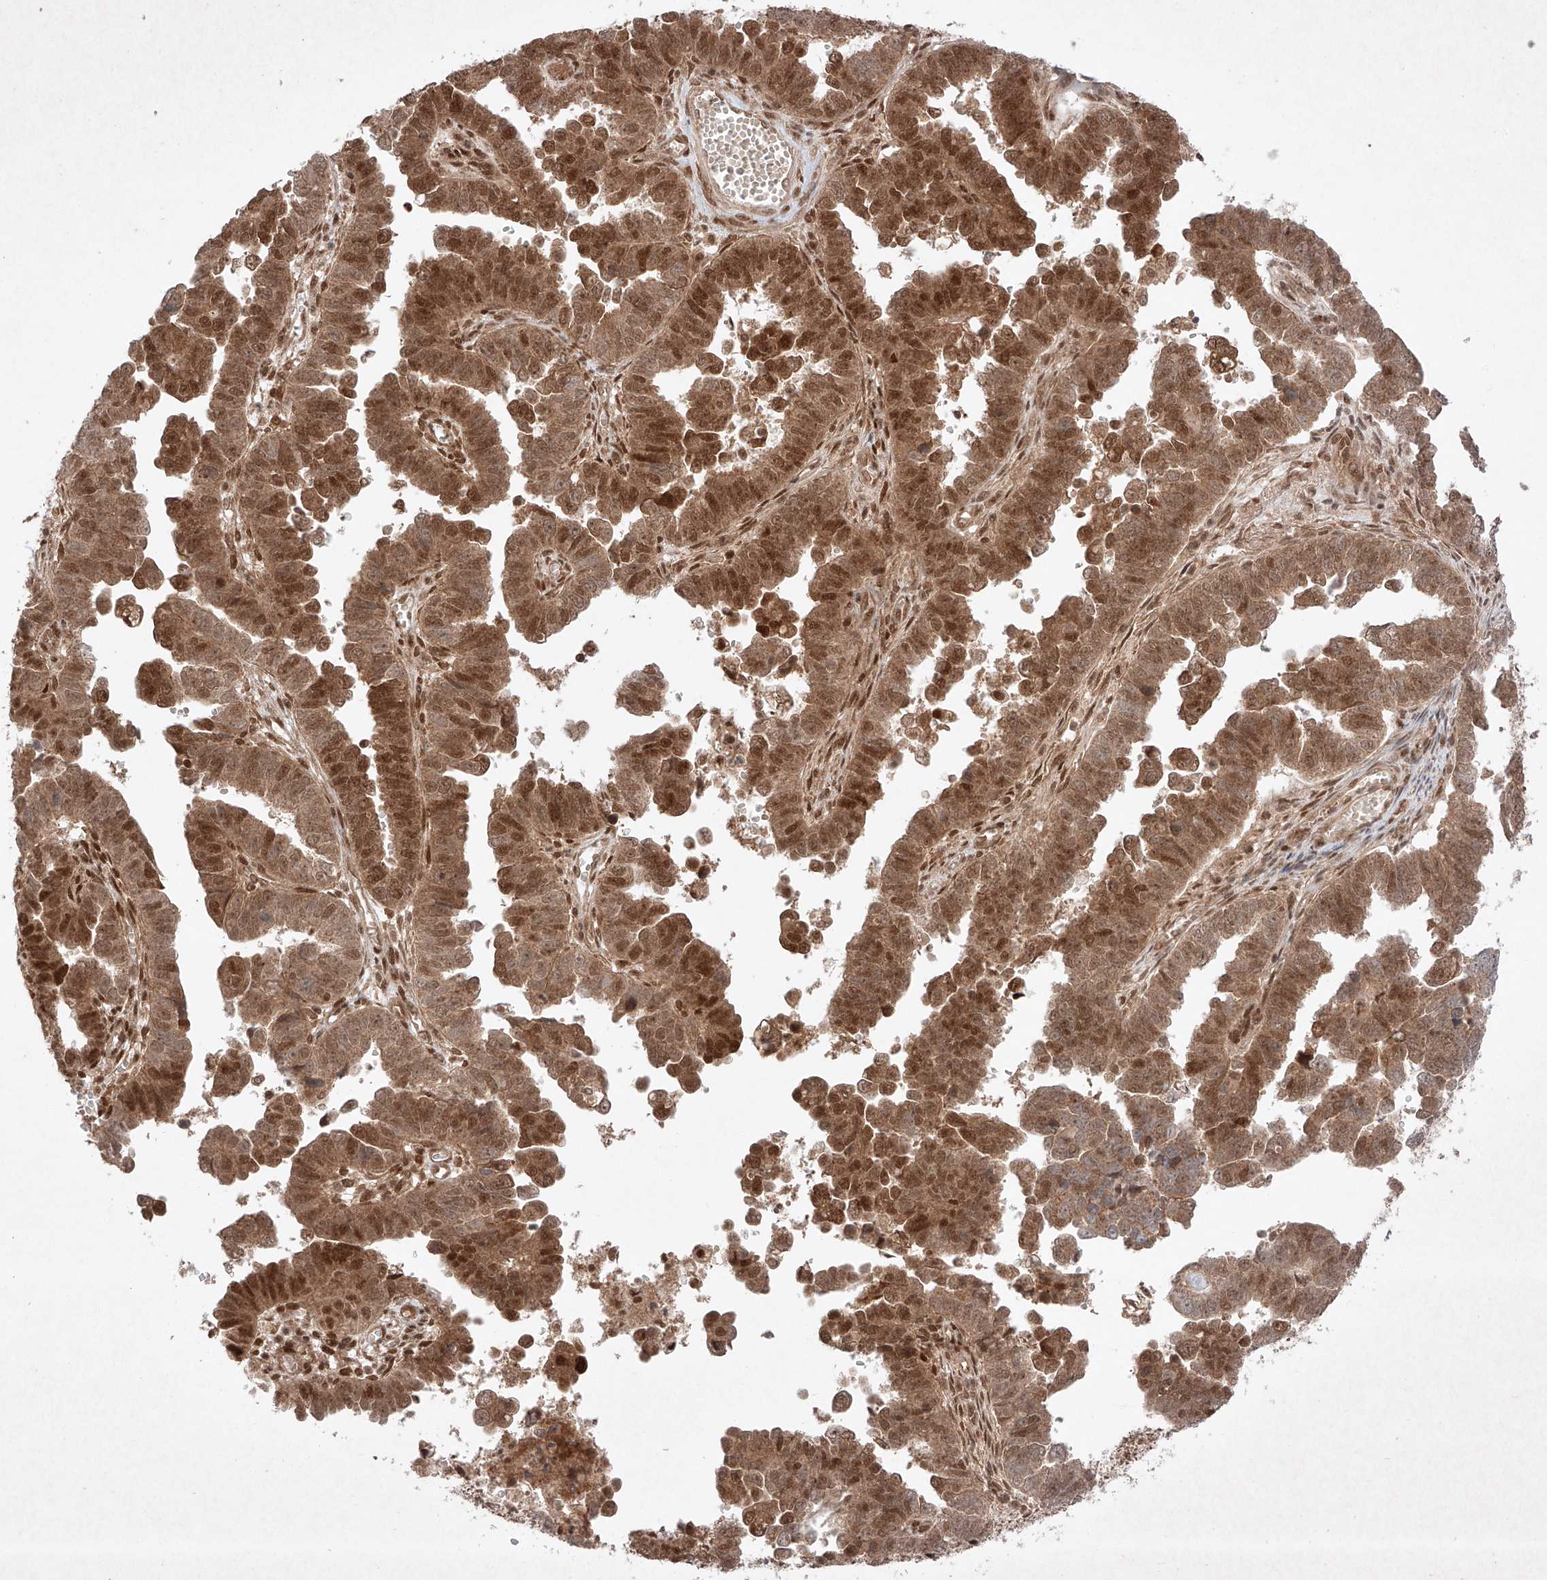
{"staining": {"intensity": "strong", "quantity": ">75%", "location": "cytoplasmic/membranous,nuclear"}, "tissue": "endometrial cancer", "cell_type": "Tumor cells", "image_type": "cancer", "snomed": [{"axis": "morphology", "description": "Adenocarcinoma, NOS"}, {"axis": "topography", "description": "Endometrium"}], "caption": "Protein expression analysis of human adenocarcinoma (endometrial) reveals strong cytoplasmic/membranous and nuclear staining in about >75% of tumor cells.", "gene": "RNF31", "patient": {"sex": "female", "age": 75}}